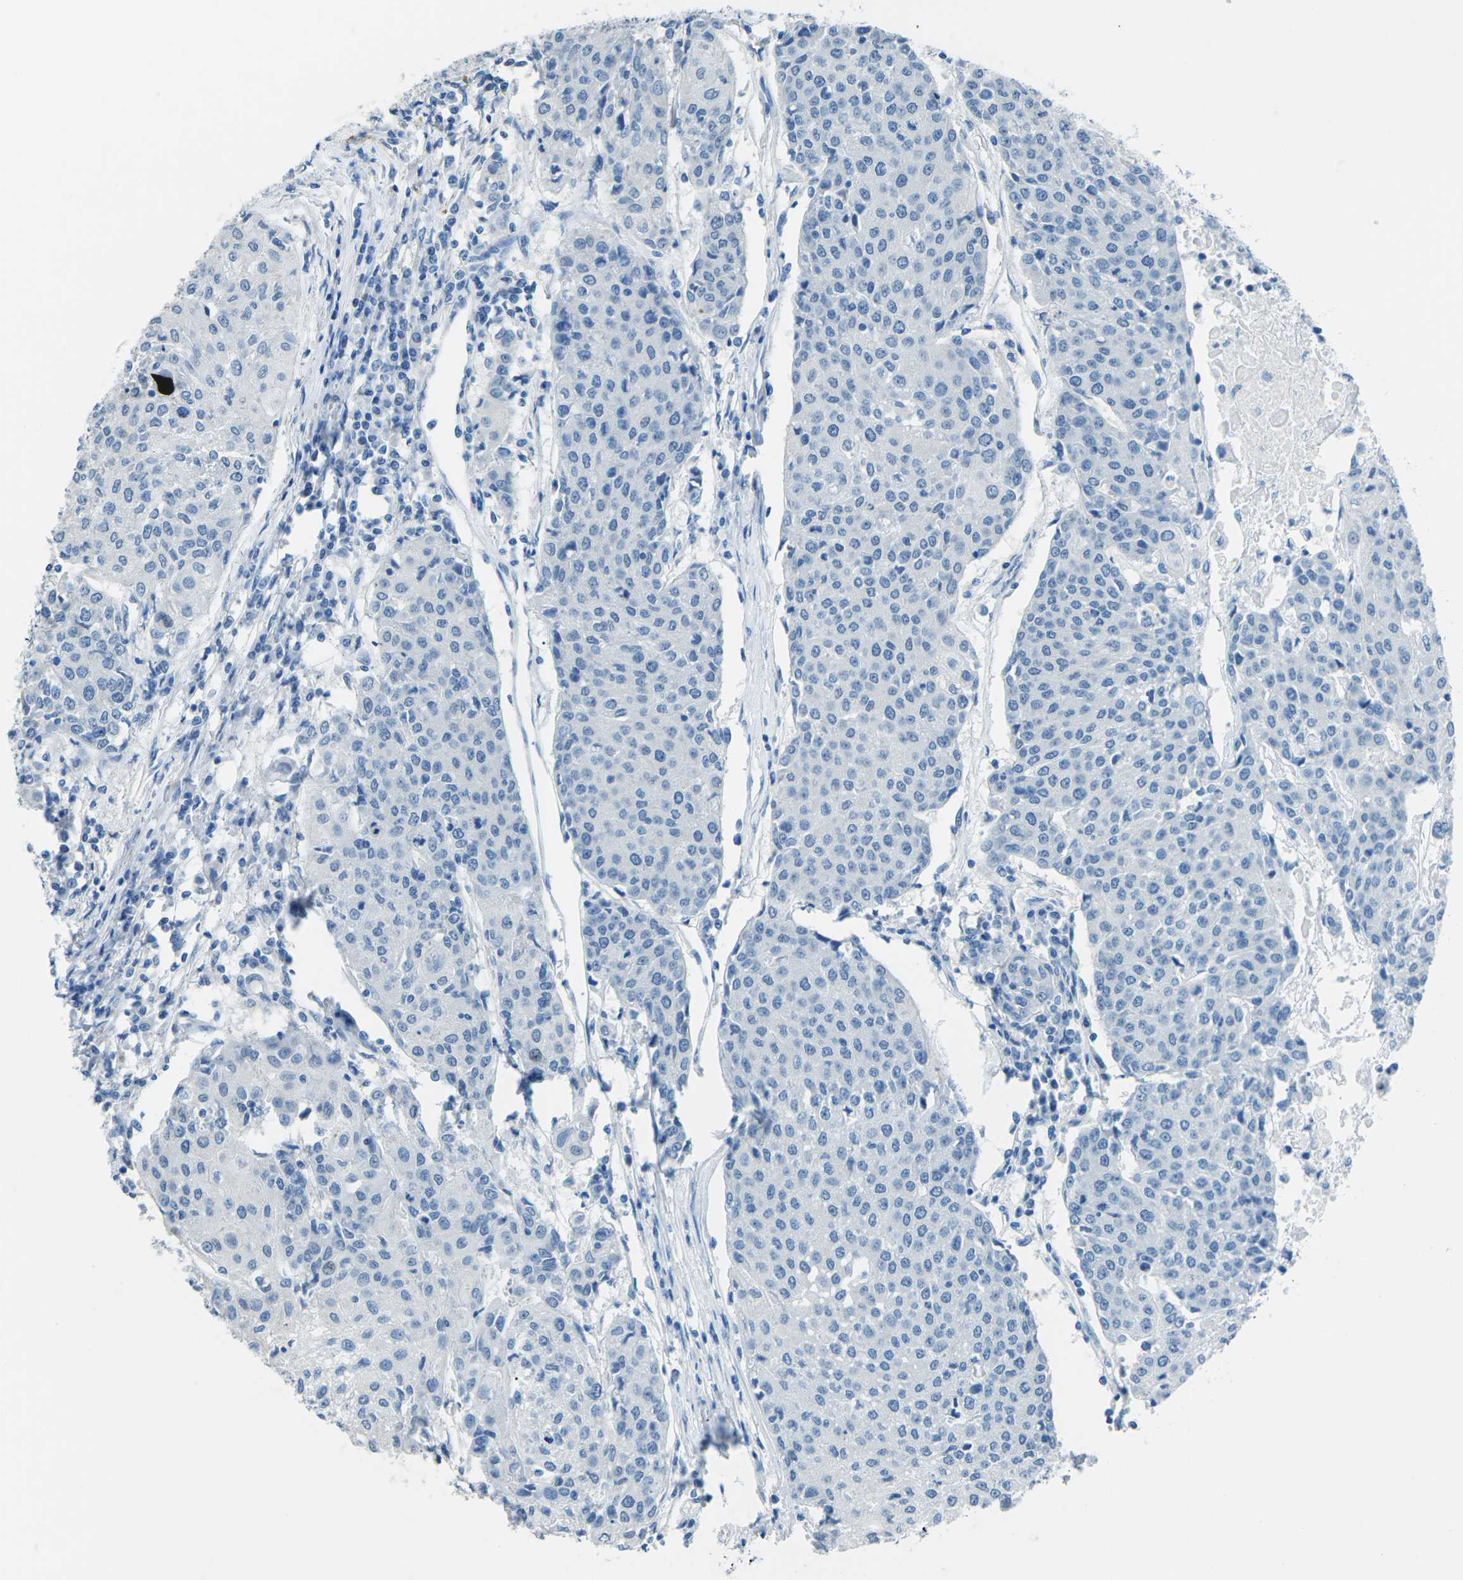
{"staining": {"intensity": "negative", "quantity": "none", "location": "none"}, "tissue": "urothelial cancer", "cell_type": "Tumor cells", "image_type": "cancer", "snomed": [{"axis": "morphology", "description": "Urothelial carcinoma, High grade"}, {"axis": "topography", "description": "Urinary bladder"}], "caption": "Tumor cells are negative for brown protein staining in urothelial cancer.", "gene": "MYH8", "patient": {"sex": "female", "age": 85}}